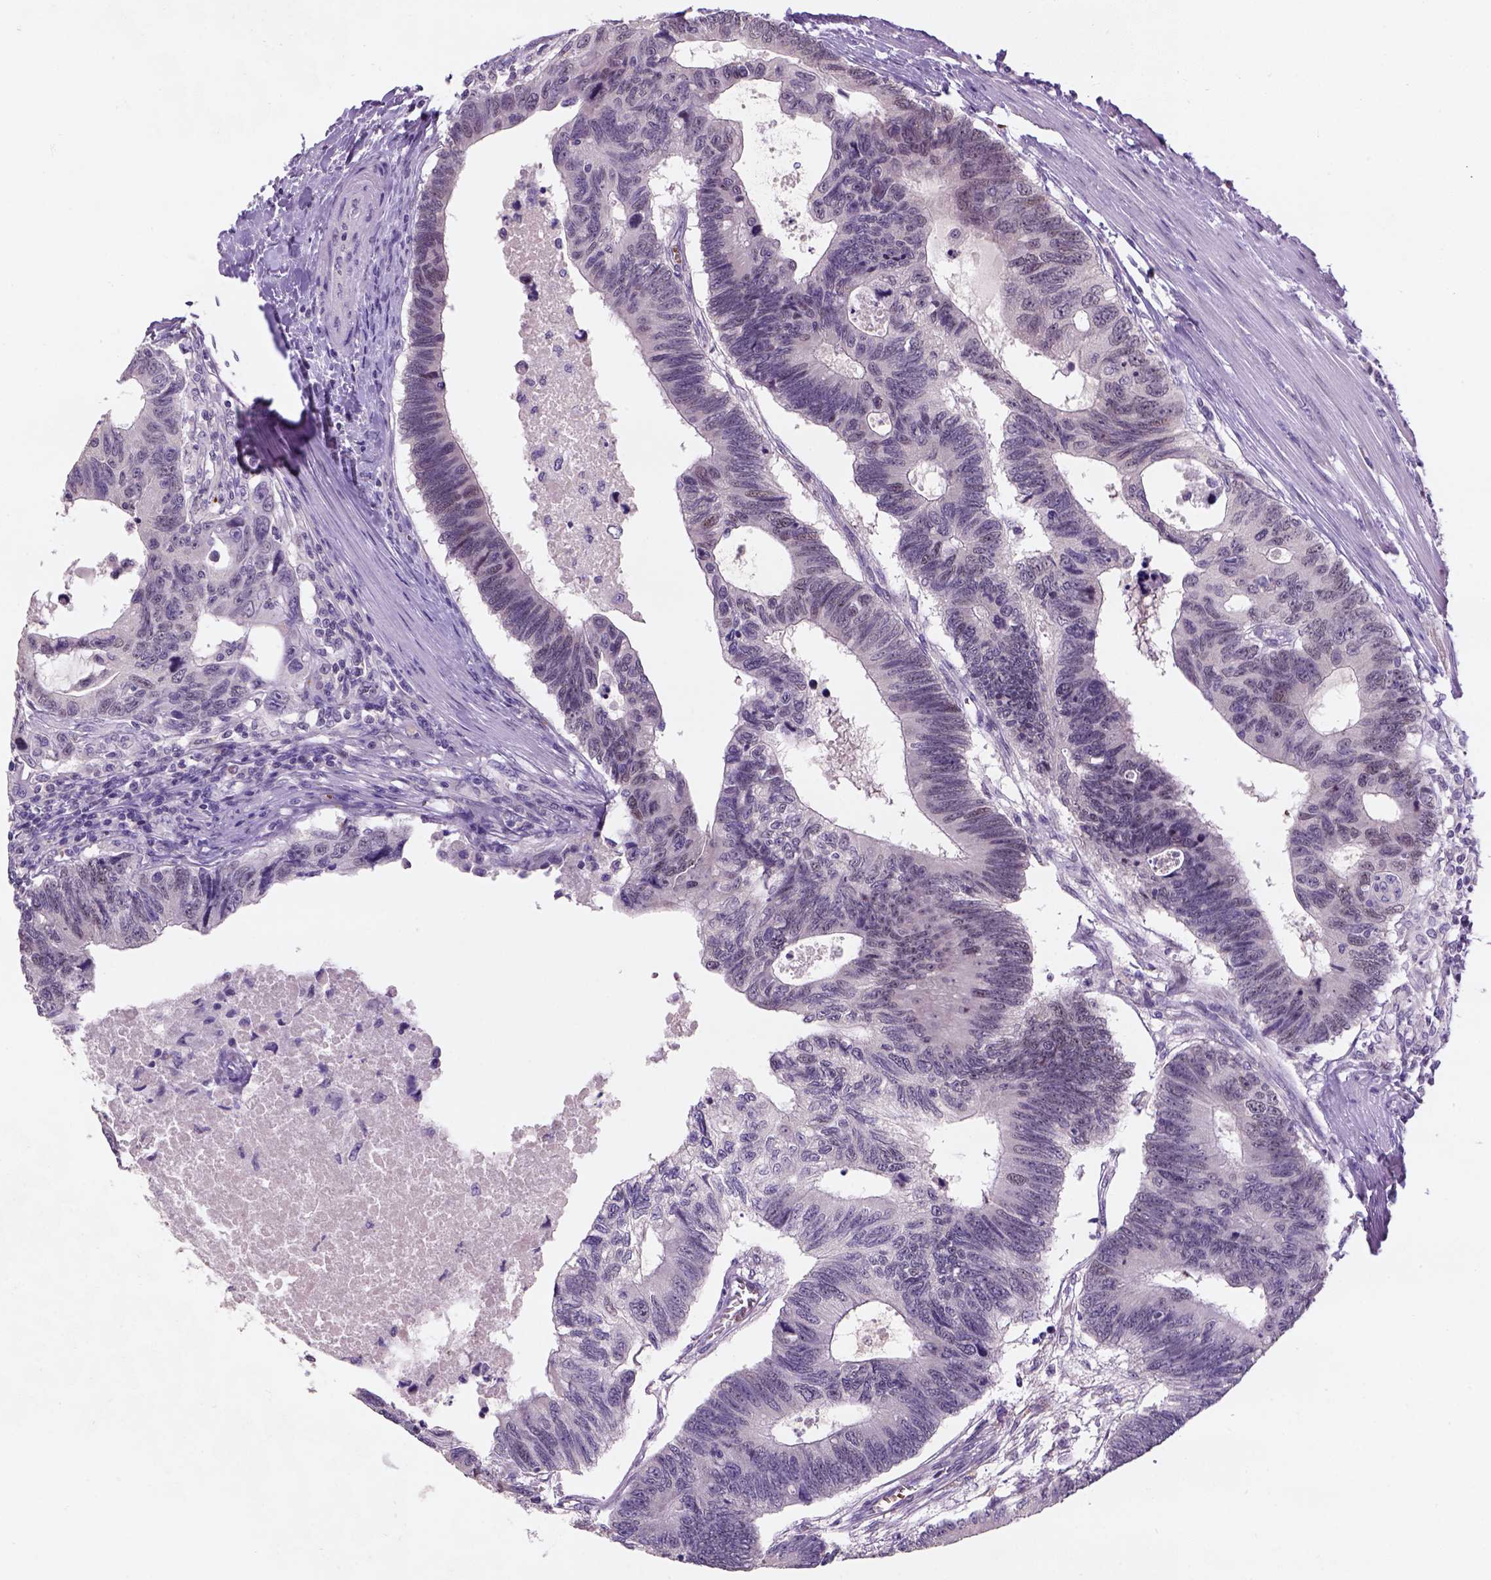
{"staining": {"intensity": "weak", "quantity": "25%-75%", "location": "nuclear"}, "tissue": "colorectal cancer", "cell_type": "Tumor cells", "image_type": "cancer", "snomed": [{"axis": "morphology", "description": "Adenocarcinoma, NOS"}, {"axis": "topography", "description": "Colon"}], "caption": "Immunohistochemistry (IHC) histopathology image of neoplastic tissue: human colorectal cancer (adenocarcinoma) stained using immunohistochemistry reveals low levels of weak protein expression localized specifically in the nuclear of tumor cells, appearing as a nuclear brown color.", "gene": "ZMAT4", "patient": {"sex": "female", "age": 77}}